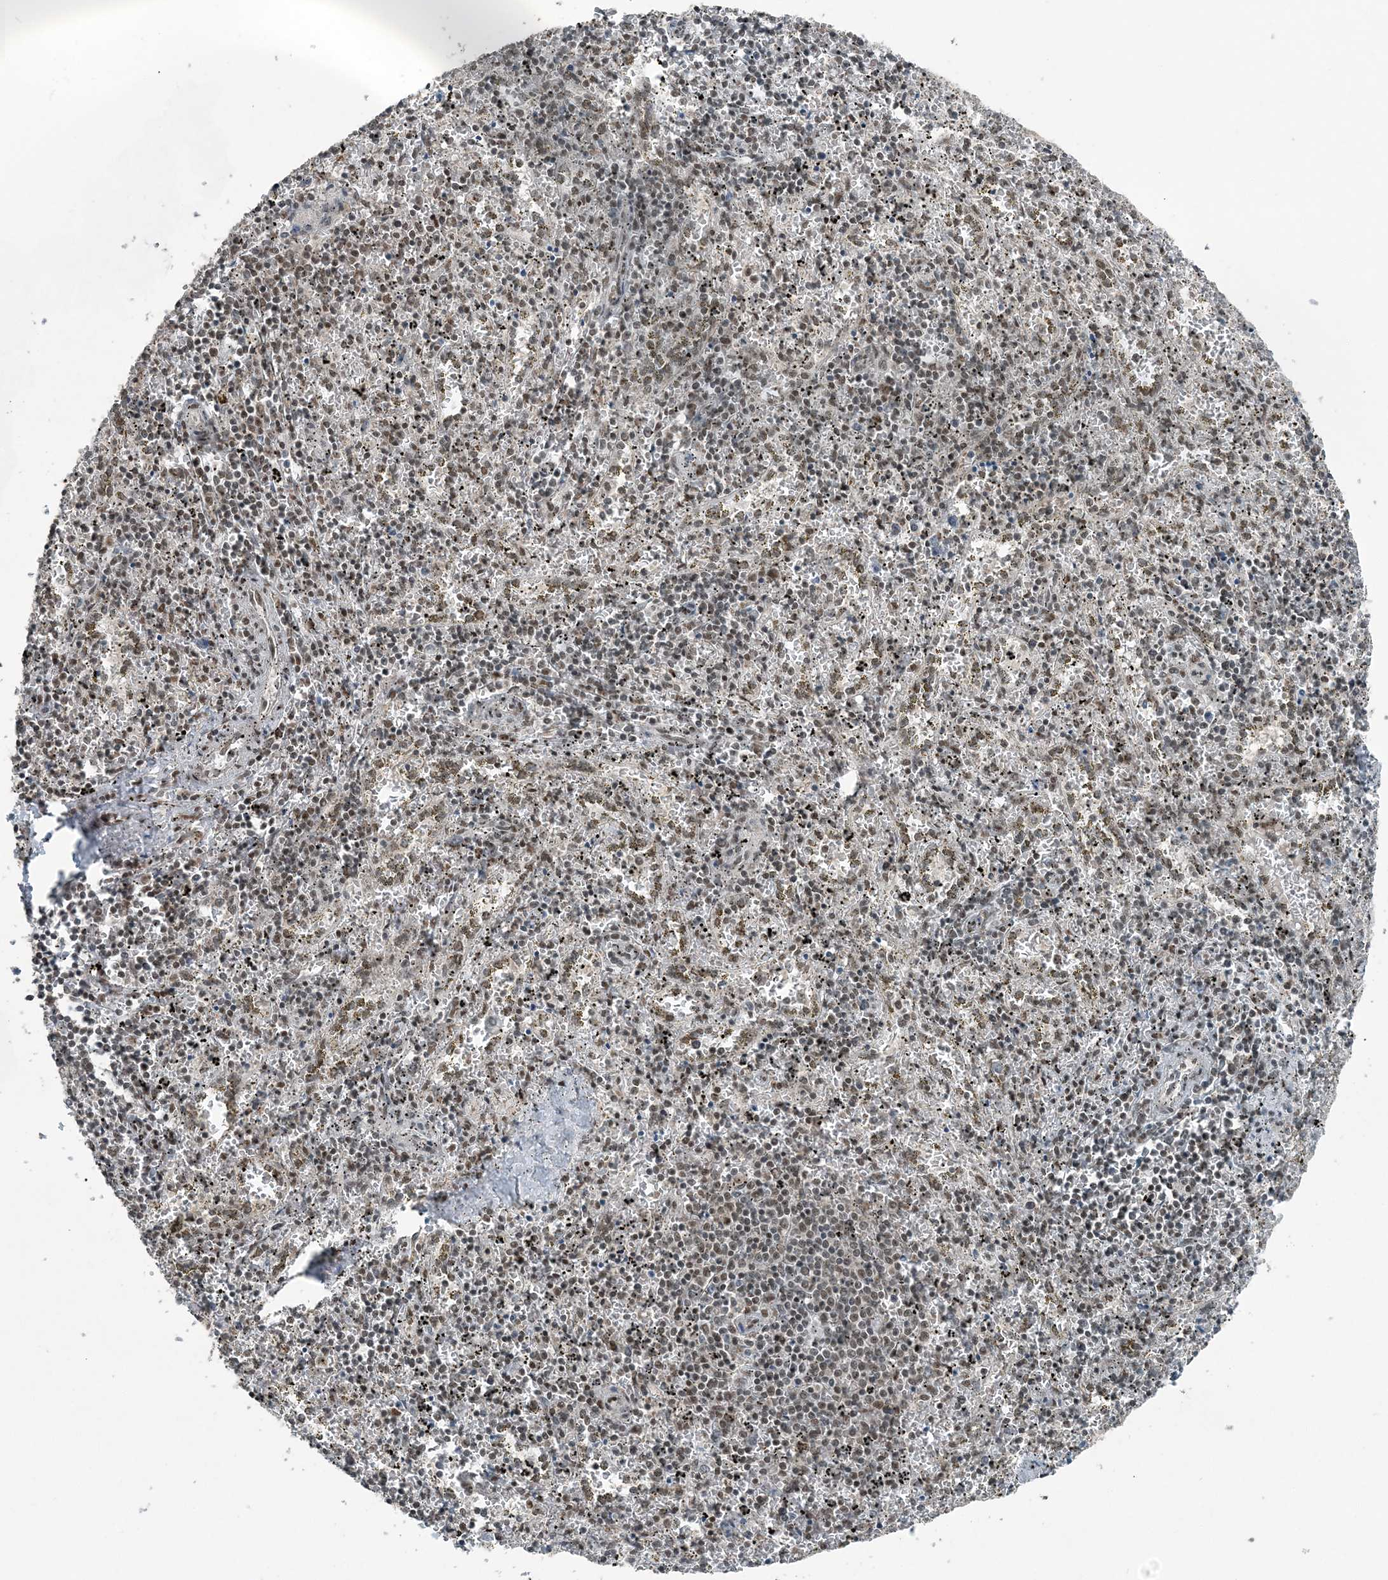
{"staining": {"intensity": "weak", "quantity": ">75%", "location": "nuclear"}, "tissue": "spleen", "cell_type": "Cells in red pulp", "image_type": "normal", "snomed": [{"axis": "morphology", "description": "Normal tissue, NOS"}, {"axis": "topography", "description": "Spleen"}], "caption": "Protein expression analysis of unremarkable spleen demonstrates weak nuclear expression in about >75% of cells in red pulp.", "gene": "YTHDC1", "patient": {"sex": "male", "age": 11}}